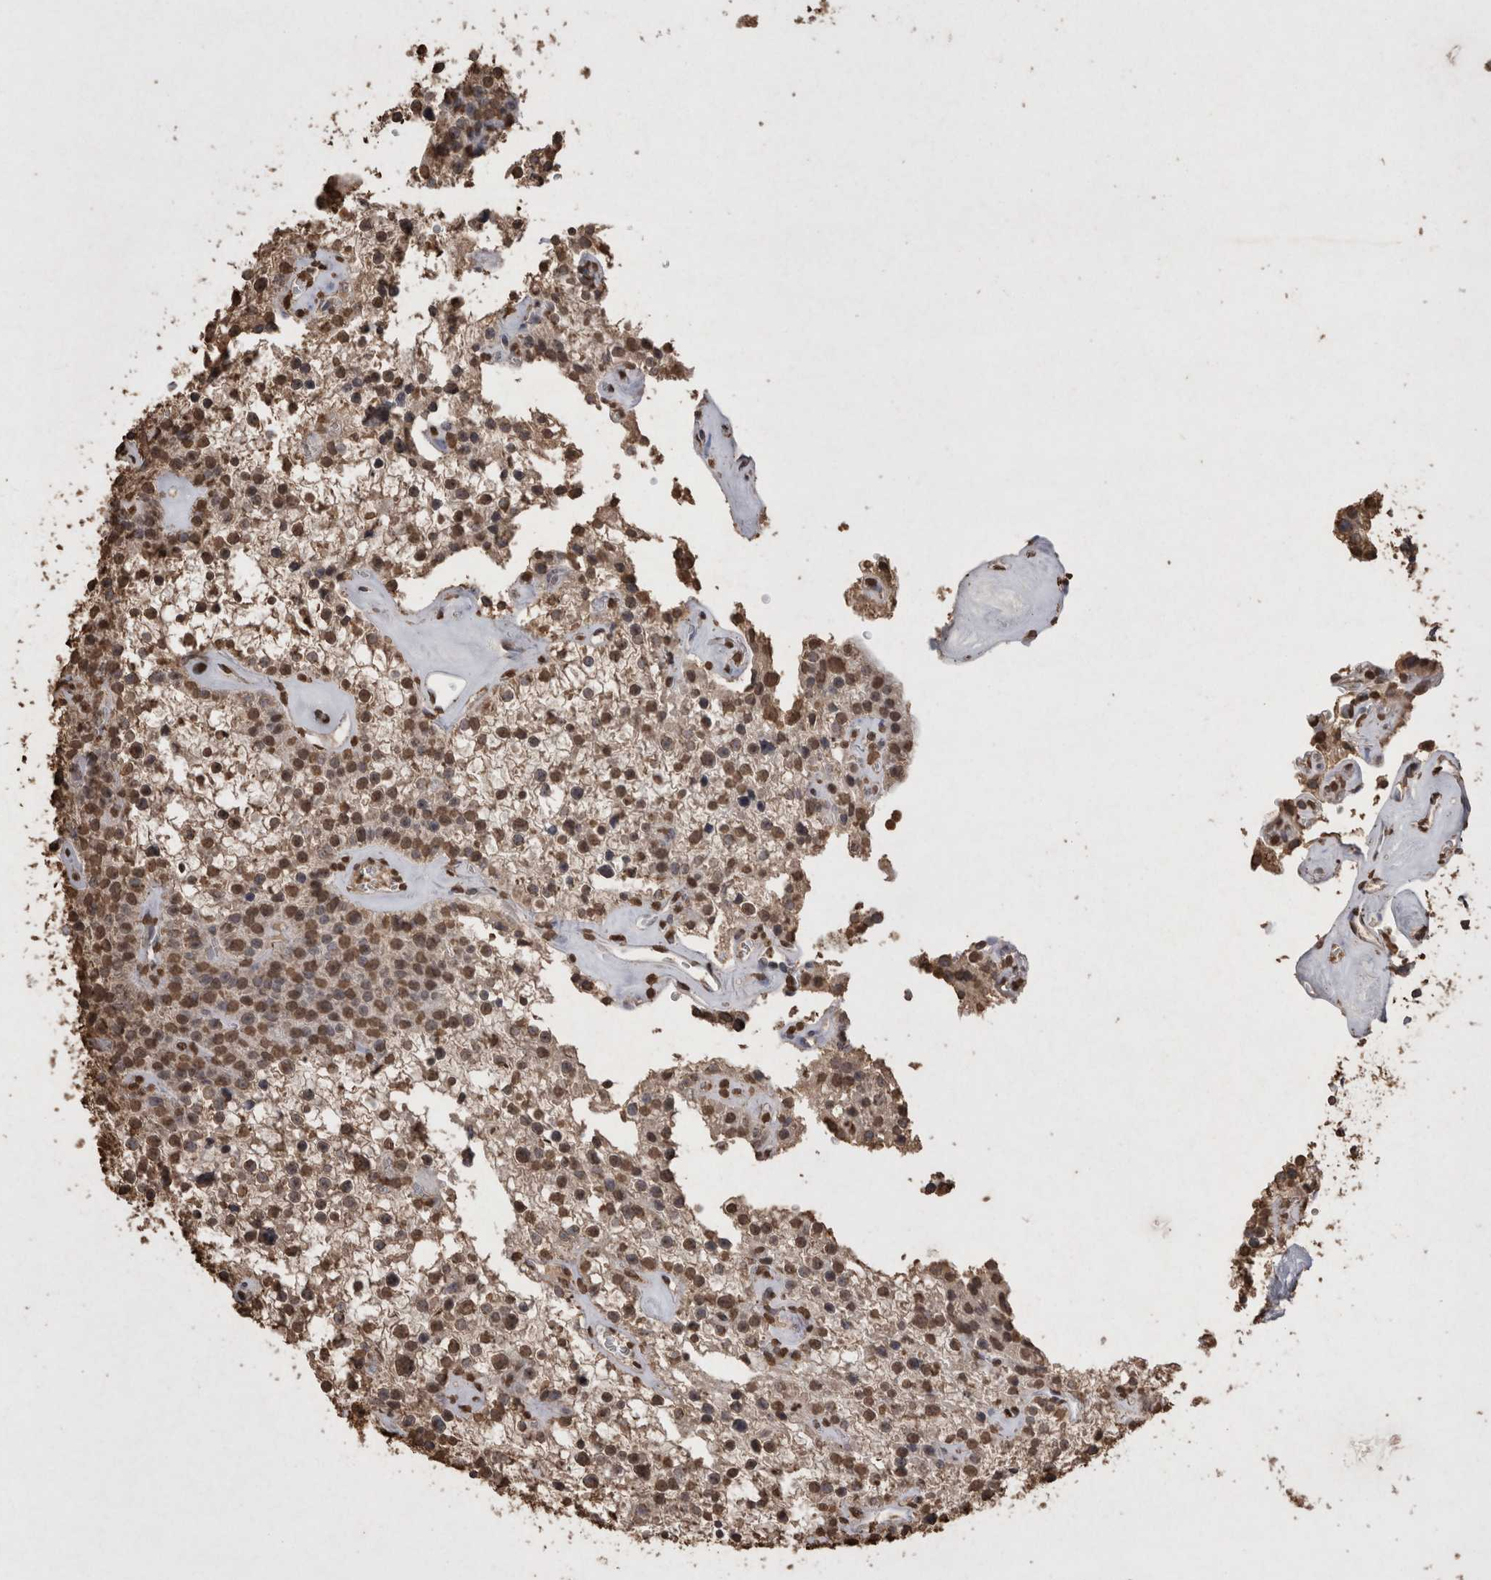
{"staining": {"intensity": "moderate", "quantity": ">75%", "location": "nuclear"}, "tissue": "parathyroid gland", "cell_type": "Glandular cells", "image_type": "normal", "snomed": [{"axis": "morphology", "description": "Normal tissue, NOS"}, {"axis": "topography", "description": "Parathyroid gland"}], "caption": "Immunohistochemical staining of normal parathyroid gland exhibits medium levels of moderate nuclear staining in approximately >75% of glandular cells.", "gene": "POU5F1", "patient": {"sex": "female", "age": 64}}